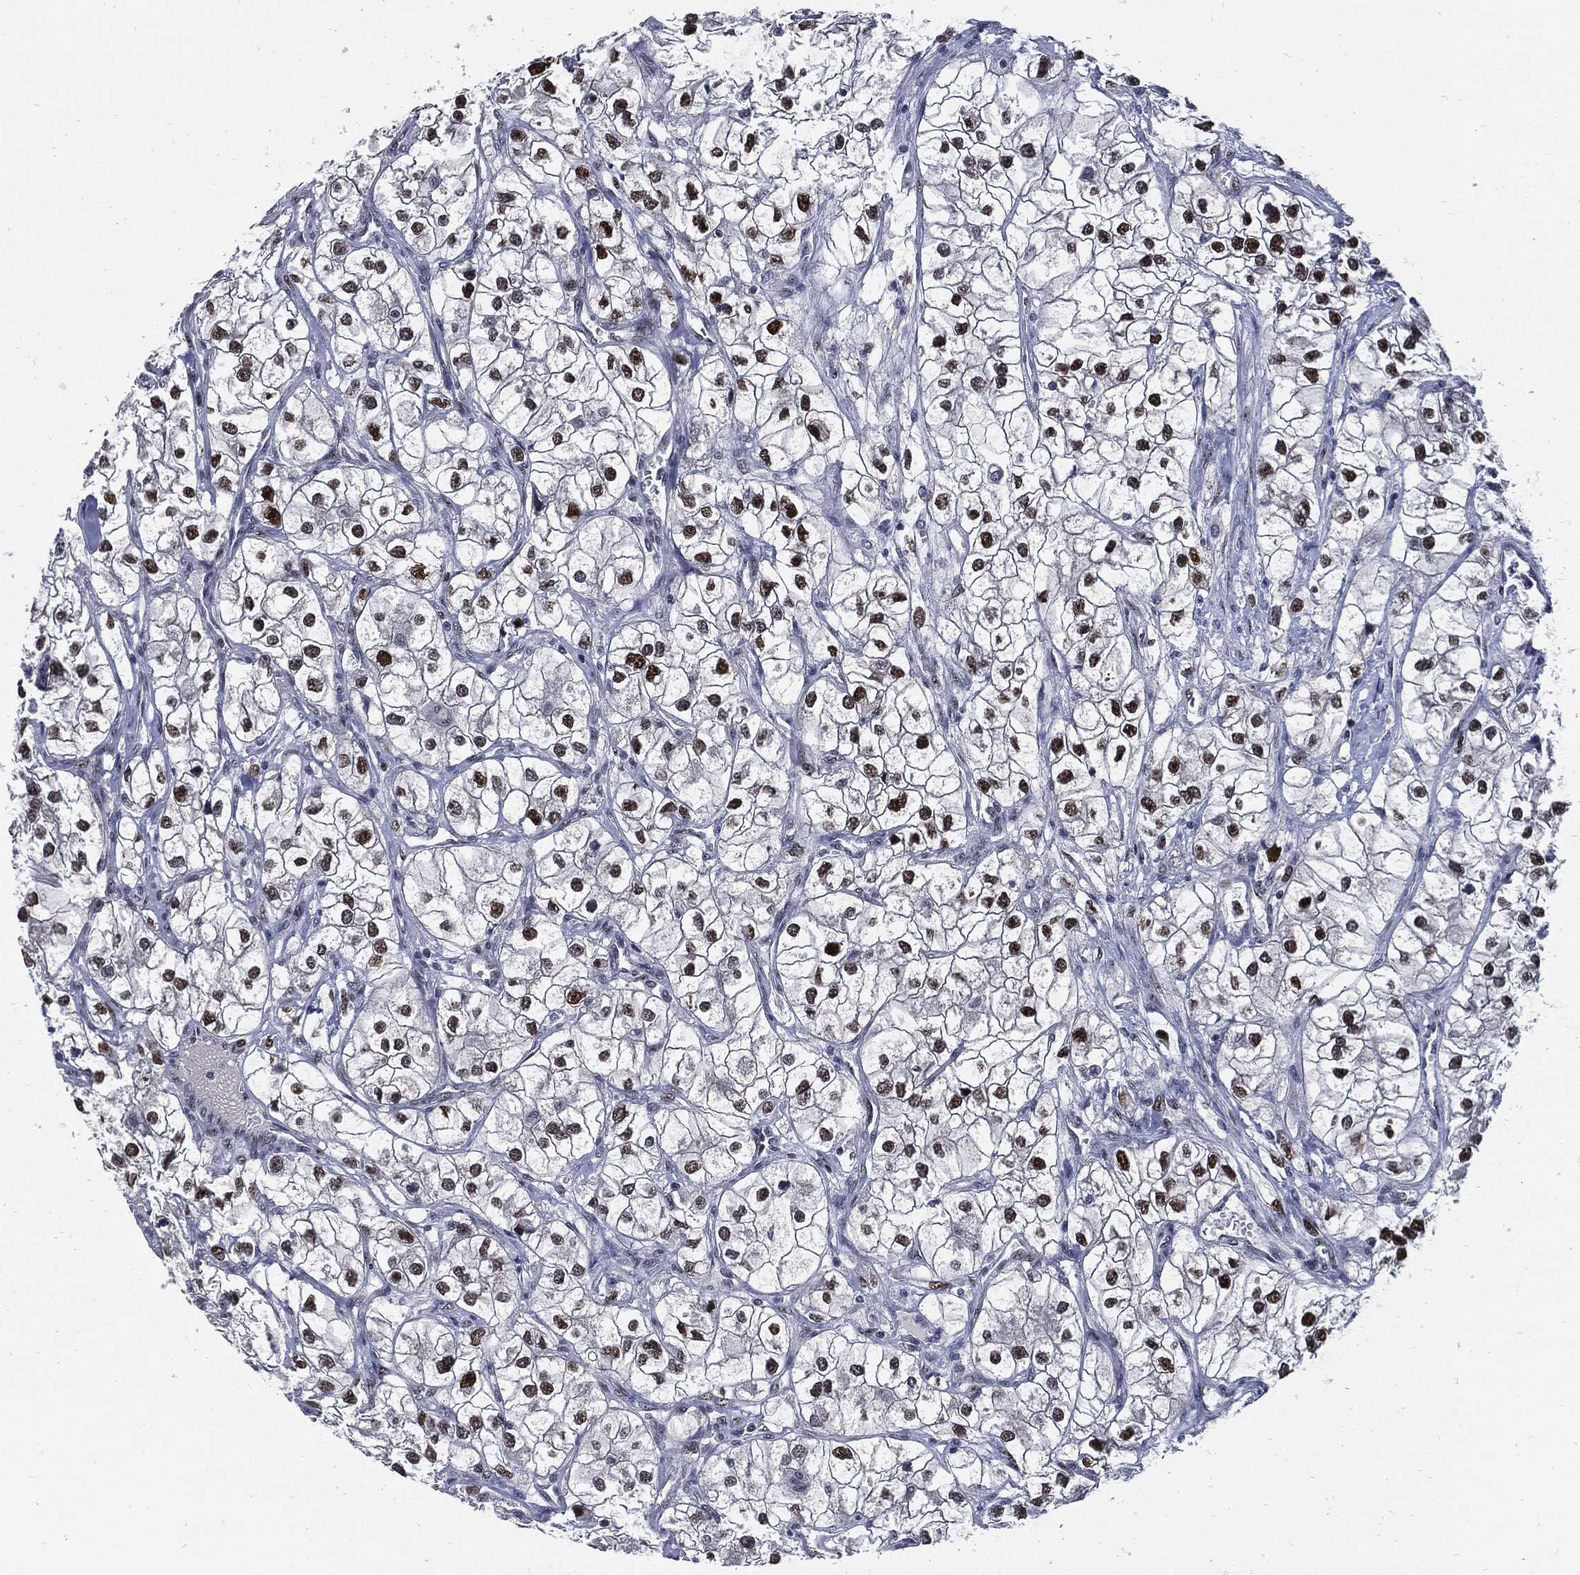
{"staining": {"intensity": "strong", "quantity": "25%-75%", "location": "nuclear"}, "tissue": "renal cancer", "cell_type": "Tumor cells", "image_type": "cancer", "snomed": [{"axis": "morphology", "description": "Adenocarcinoma, NOS"}, {"axis": "topography", "description": "Kidney"}], "caption": "Immunohistochemistry (IHC) histopathology image of human adenocarcinoma (renal) stained for a protein (brown), which demonstrates high levels of strong nuclear positivity in approximately 25%-75% of tumor cells.", "gene": "NBN", "patient": {"sex": "male", "age": 59}}